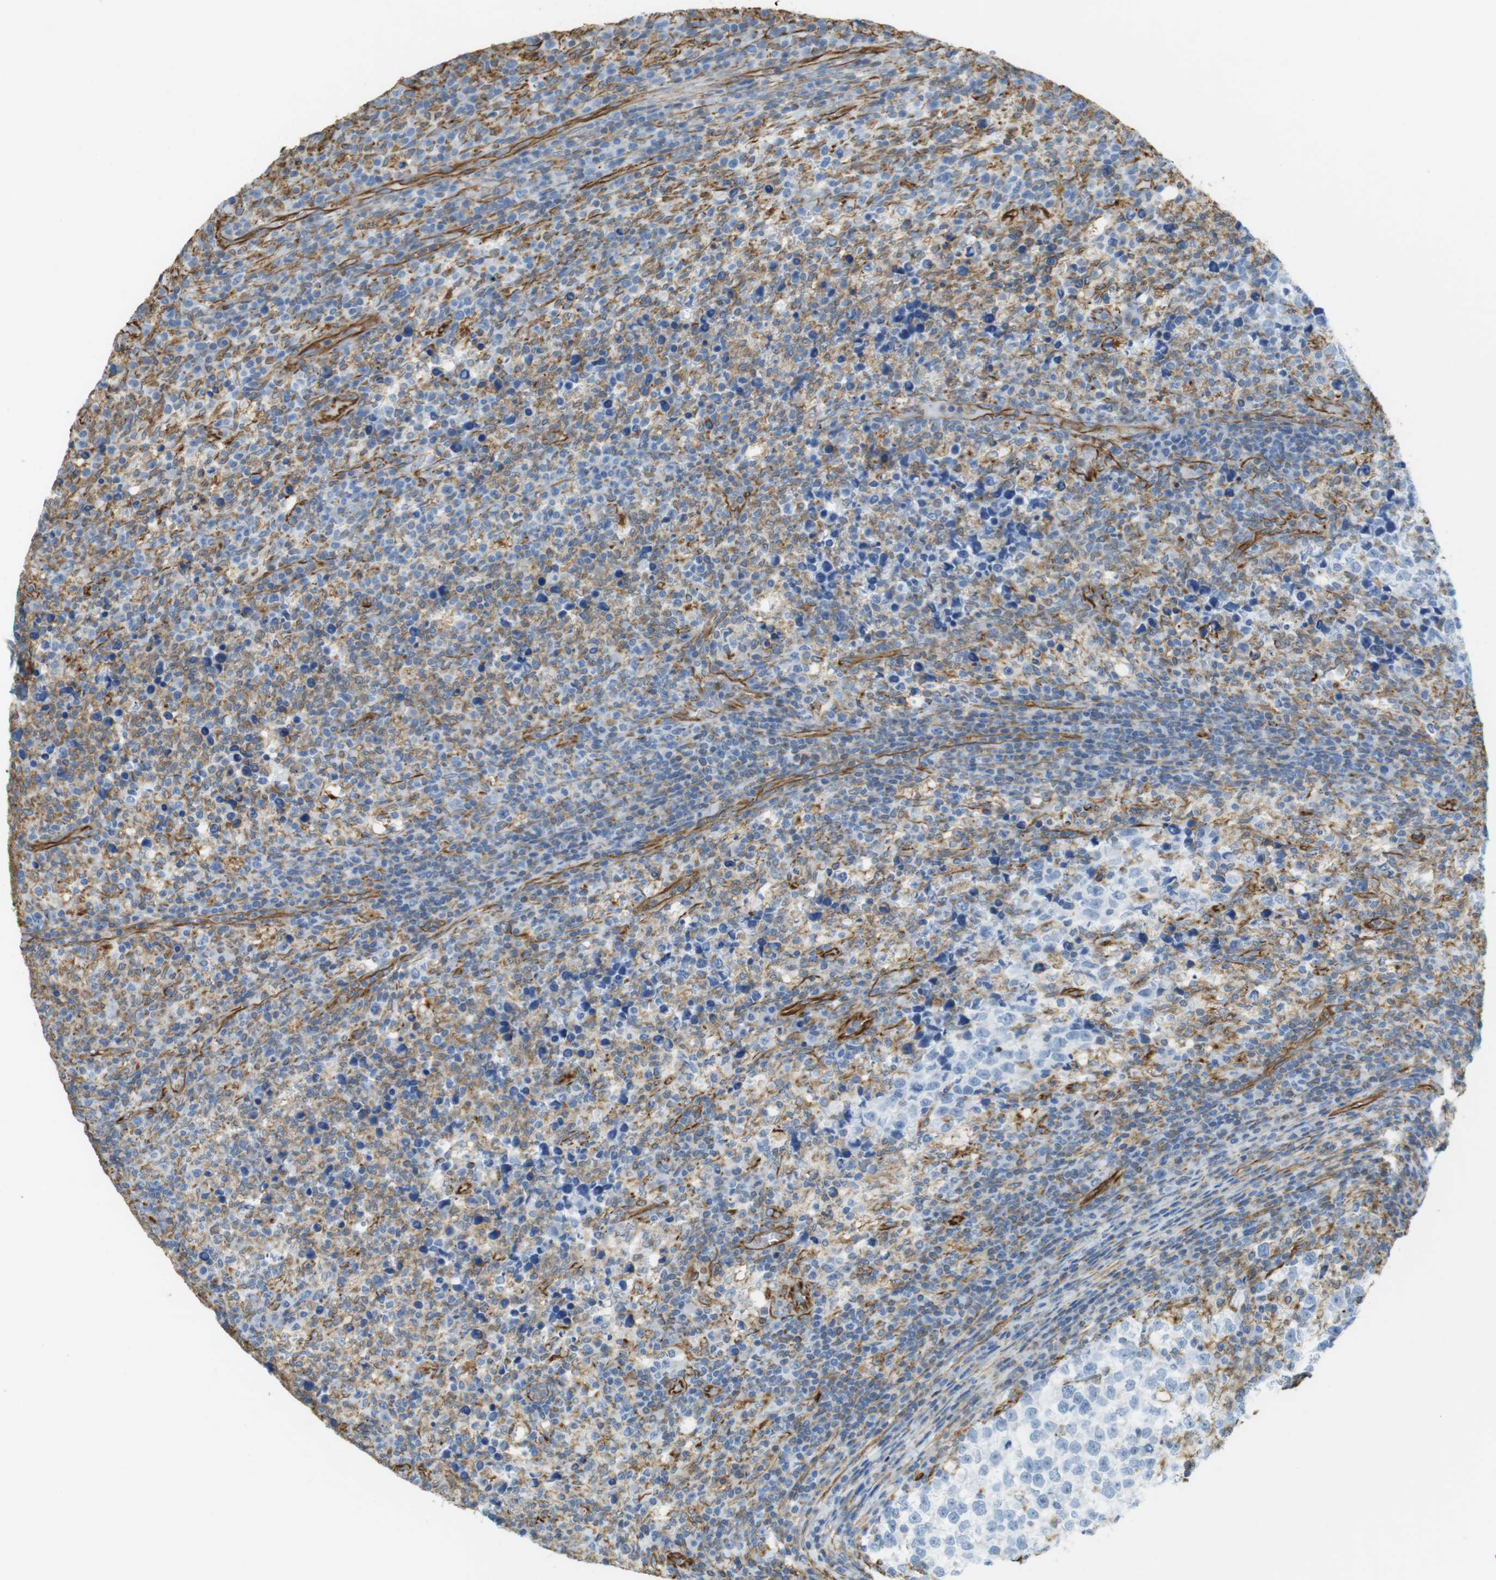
{"staining": {"intensity": "negative", "quantity": "none", "location": "none"}, "tissue": "testis cancer", "cell_type": "Tumor cells", "image_type": "cancer", "snomed": [{"axis": "morphology", "description": "Normal tissue, NOS"}, {"axis": "morphology", "description": "Seminoma, NOS"}, {"axis": "topography", "description": "Testis"}], "caption": "The image displays no staining of tumor cells in testis cancer.", "gene": "MS4A10", "patient": {"sex": "male", "age": 43}}